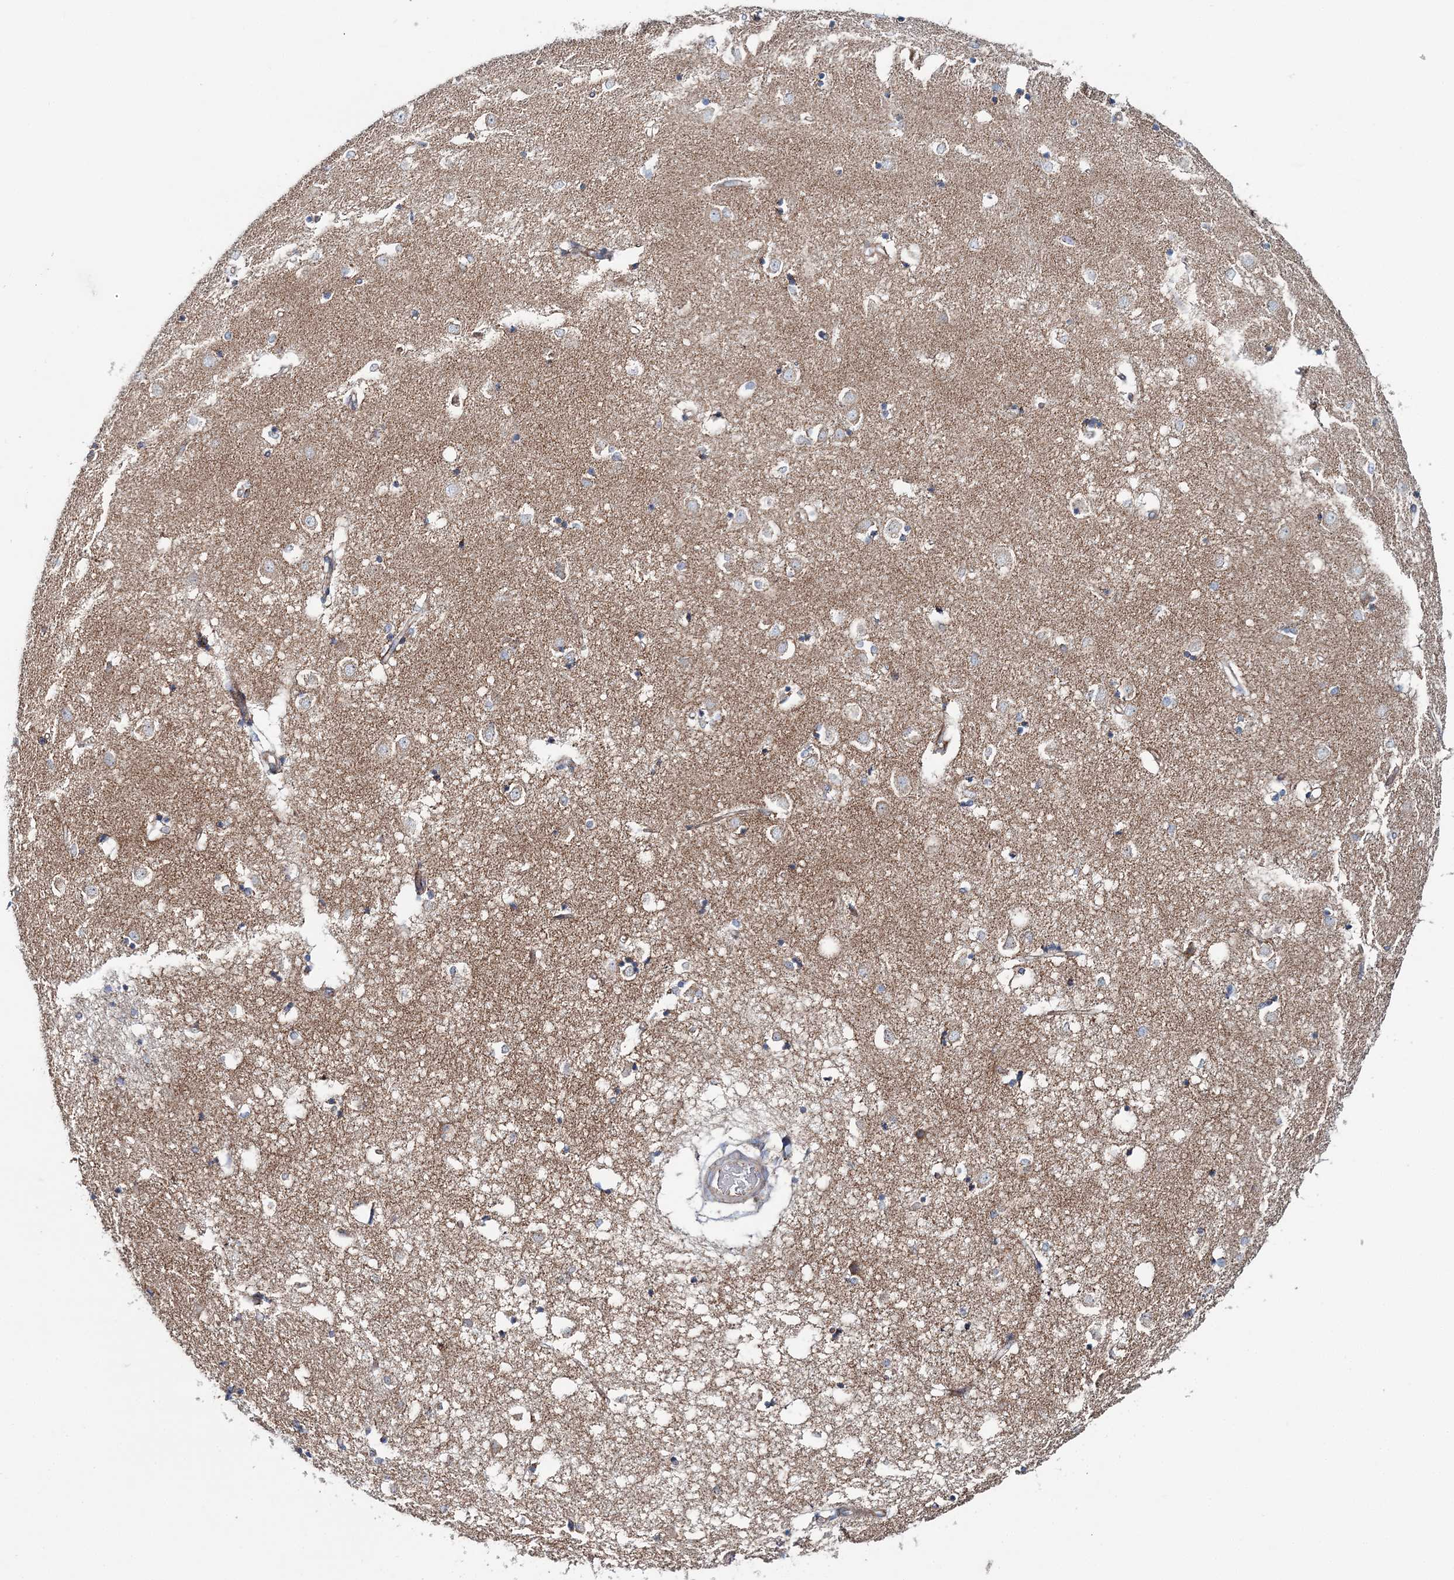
{"staining": {"intensity": "weak", "quantity": "25%-75%", "location": "cytoplasmic/membranous"}, "tissue": "caudate", "cell_type": "Glial cells", "image_type": "normal", "snomed": [{"axis": "morphology", "description": "Normal tissue, NOS"}, {"axis": "topography", "description": "Lateral ventricle wall"}], "caption": "Protein staining demonstrates weak cytoplasmic/membranous expression in about 25%-75% of glial cells in benign caudate. (Brightfield microscopy of DAB IHC at high magnification).", "gene": "ARHGAP6", "patient": {"sex": "male", "age": 45}}